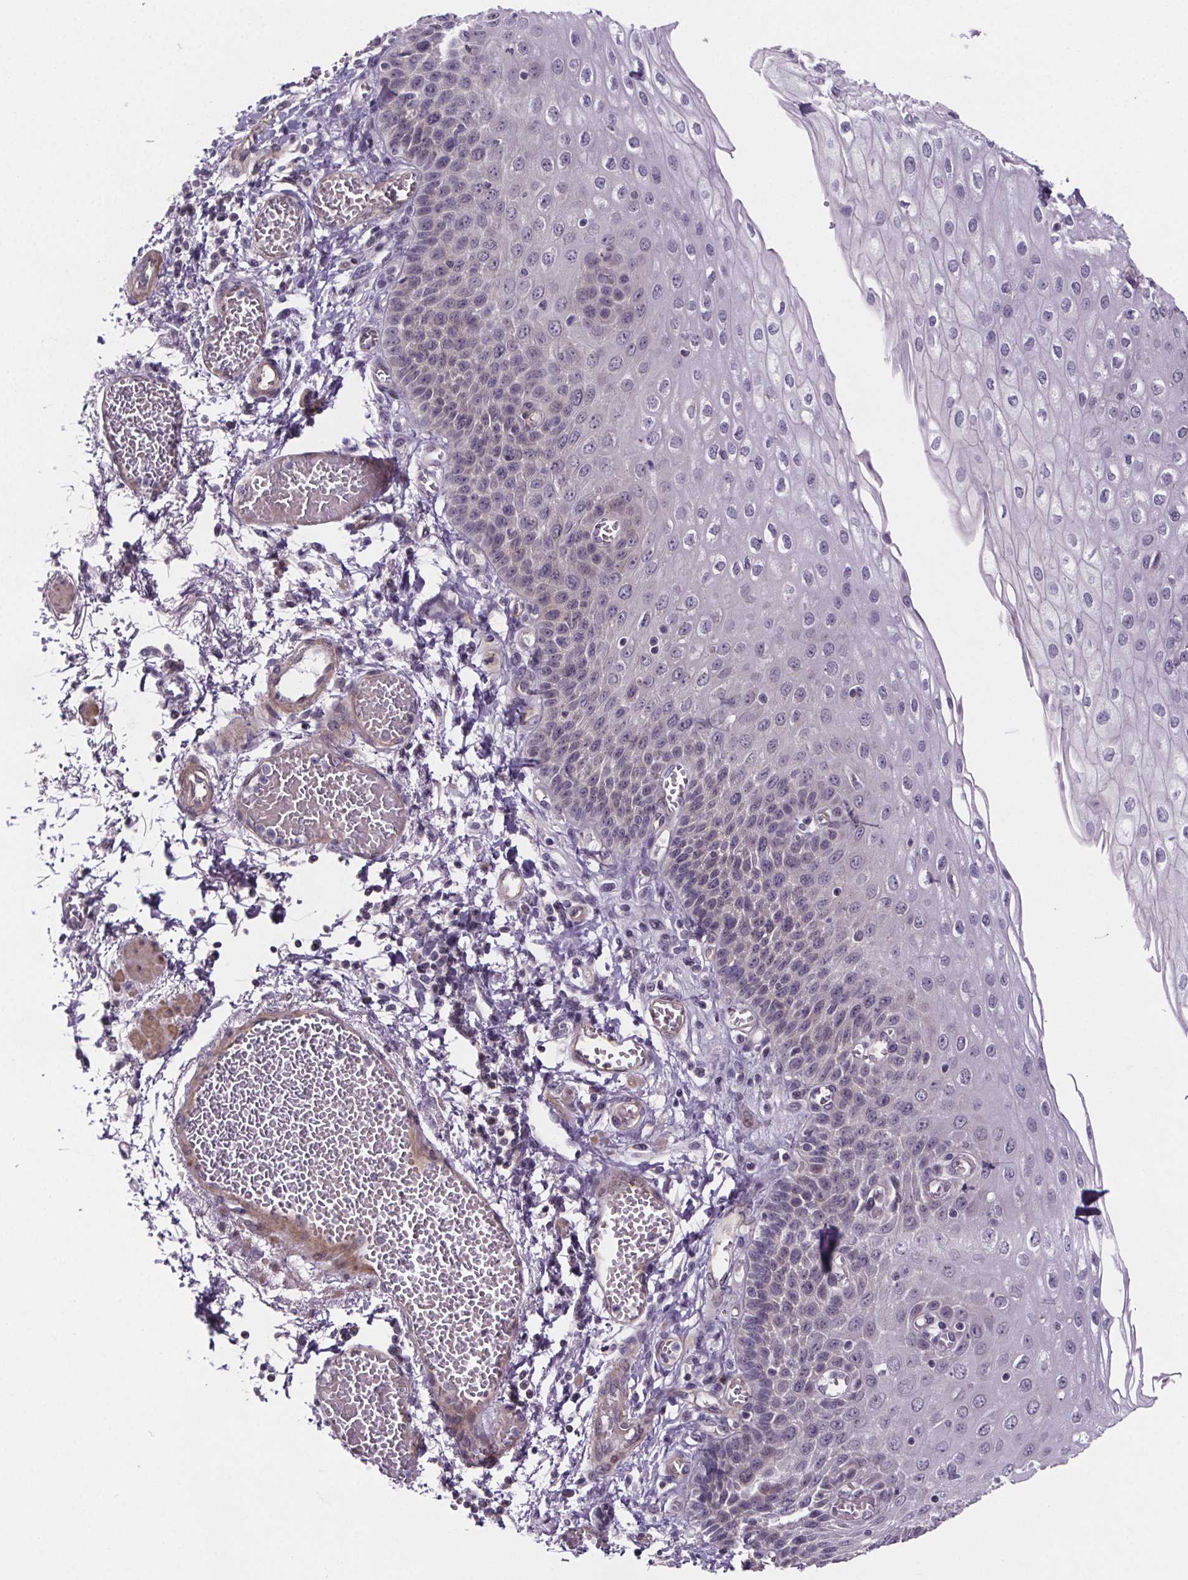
{"staining": {"intensity": "negative", "quantity": "none", "location": "none"}, "tissue": "esophagus", "cell_type": "Squamous epithelial cells", "image_type": "normal", "snomed": [{"axis": "morphology", "description": "Normal tissue, NOS"}, {"axis": "morphology", "description": "Adenocarcinoma, NOS"}, {"axis": "topography", "description": "Esophagus"}], "caption": "Protein analysis of unremarkable esophagus reveals no significant positivity in squamous epithelial cells. (Stains: DAB (3,3'-diaminobenzidine) immunohistochemistry (IHC) with hematoxylin counter stain, Microscopy: brightfield microscopy at high magnification).", "gene": "TTC12", "patient": {"sex": "male", "age": 81}}